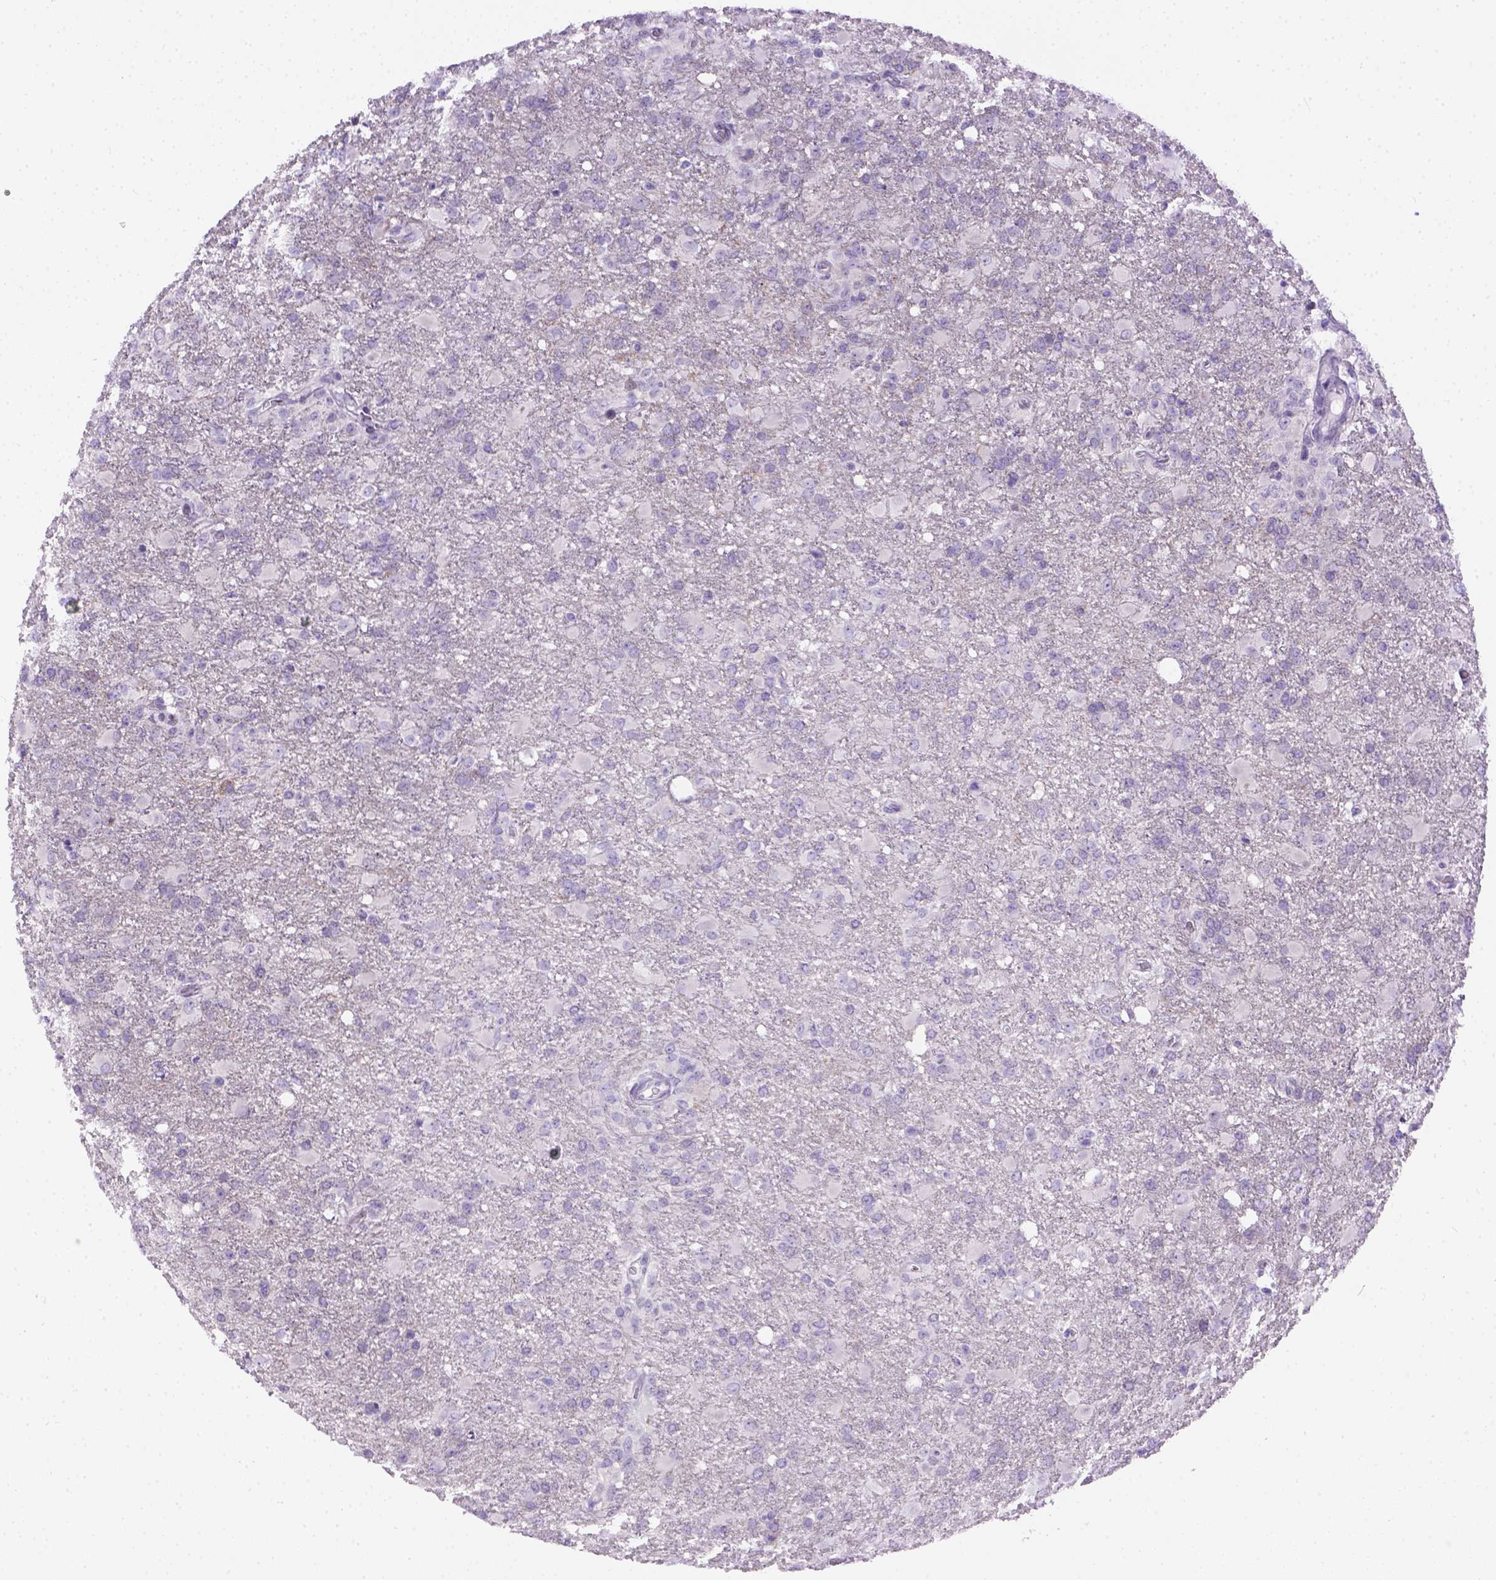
{"staining": {"intensity": "negative", "quantity": "none", "location": "none"}, "tissue": "glioma", "cell_type": "Tumor cells", "image_type": "cancer", "snomed": [{"axis": "morphology", "description": "Glioma, malignant, High grade"}, {"axis": "topography", "description": "Brain"}], "caption": "Immunohistochemistry (IHC) of malignant high-grade glioma reveals no positivity in tumor cells.", "gene": "FAM184B", "patient": {"sex": "male", "age": 68}}